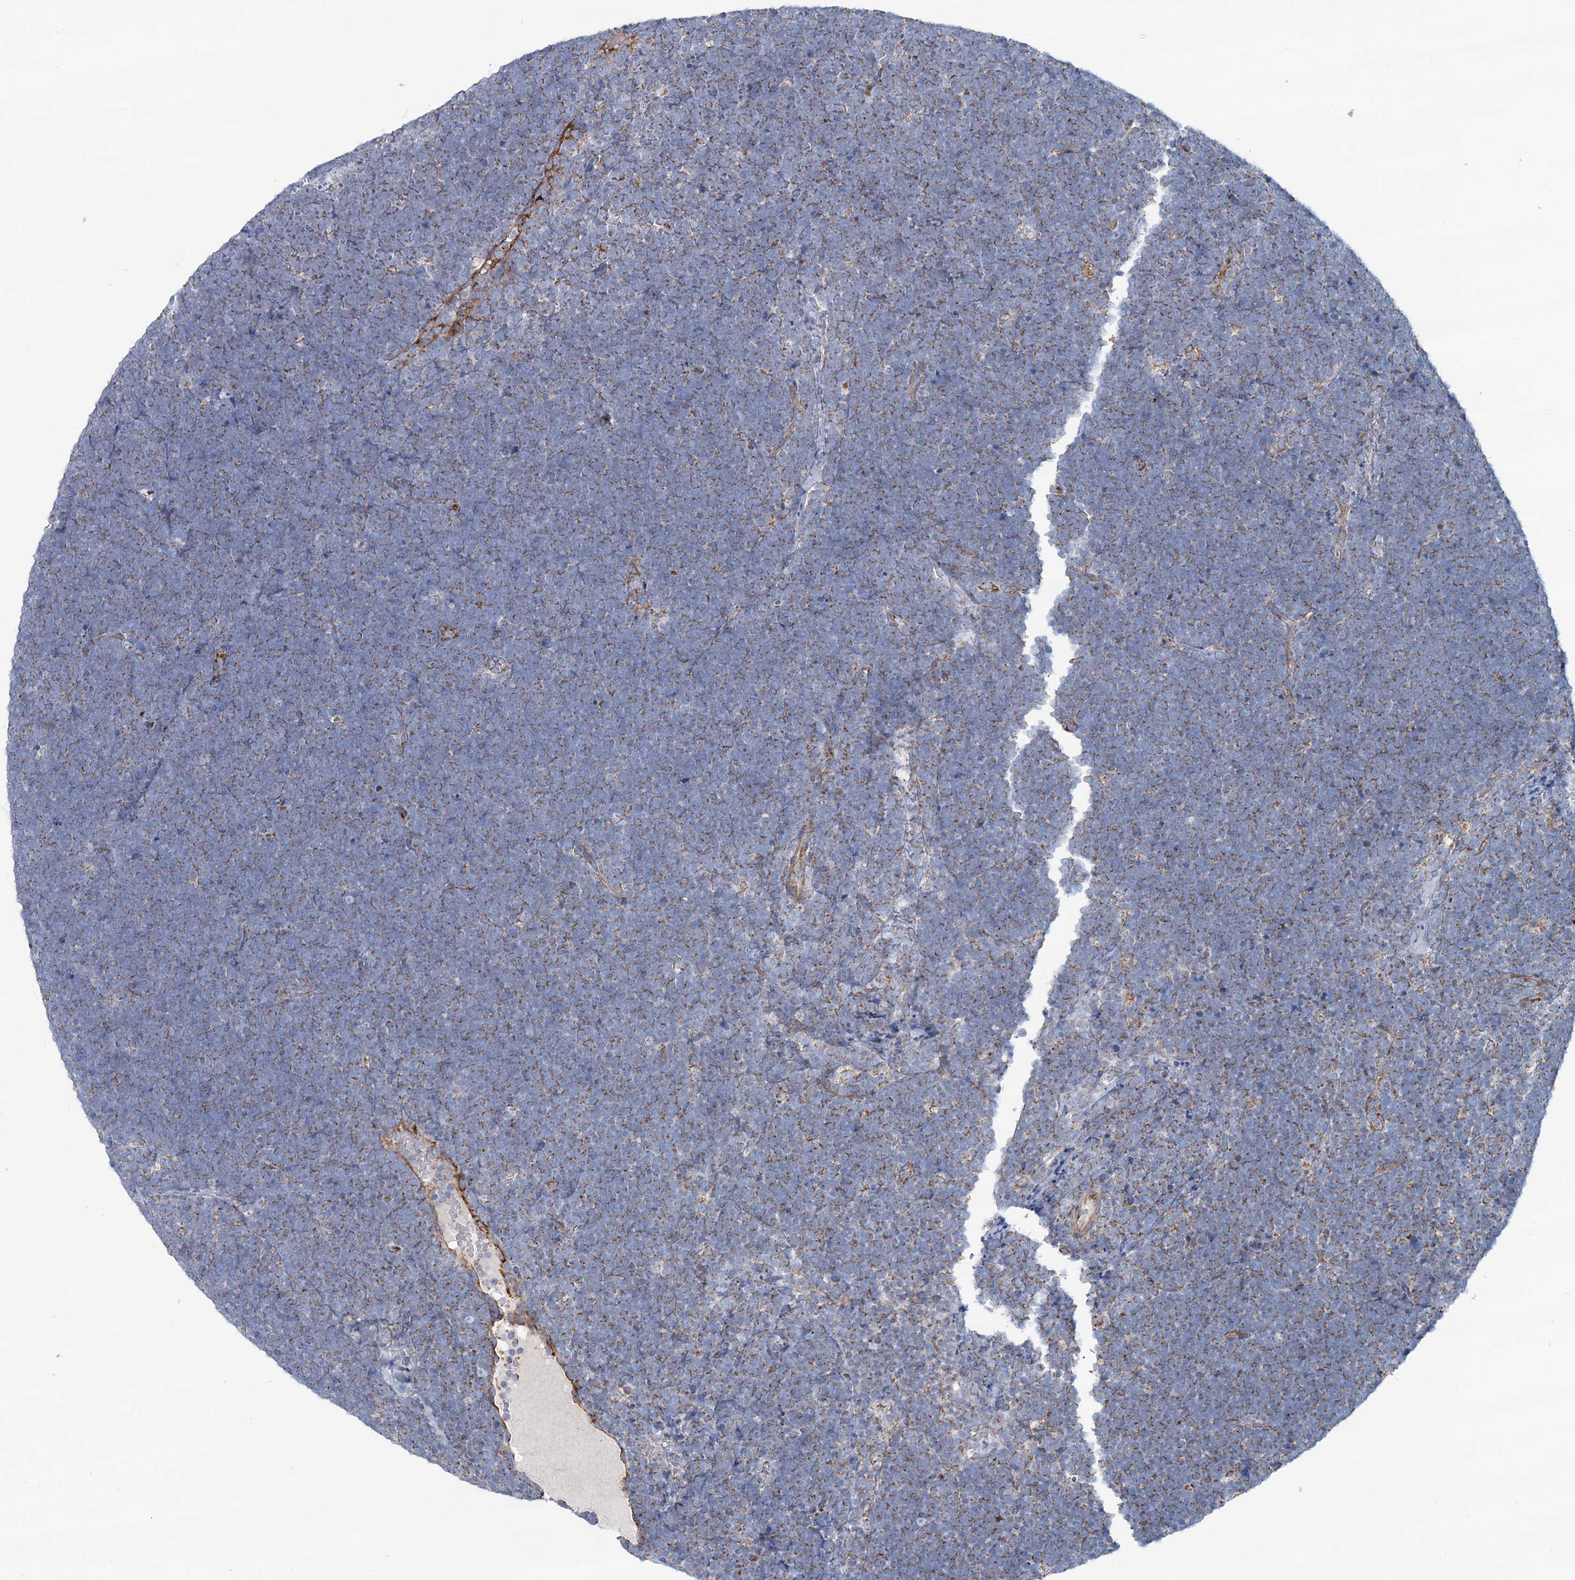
{"staining": {"intensity": "weak", "quantity": "25%-75%", "location": "cytoplasmic/membranous"}, "tissue": "lymphoma", "cell_type": "Tumor cells", "image_type": "cancer", "snomed": [{"axis": "morphology", "description": "Malignant lymphoma, non-Hodgkin's type, High grade"}, {"axis": "topography", "description": "Lymph node"}], "caption": "The photomicrograph exhibits a brown stain indicating the presence of a protein in the cytoplasmic/membranous of tumor cells in lymphoma. The staining was performed using DAB, with brown indicating positive protein expression. Nuclei are stained blue with hematoxylin.", "gene": "ARHGAP6", "patient": {"sex": "male", "age": 13}}